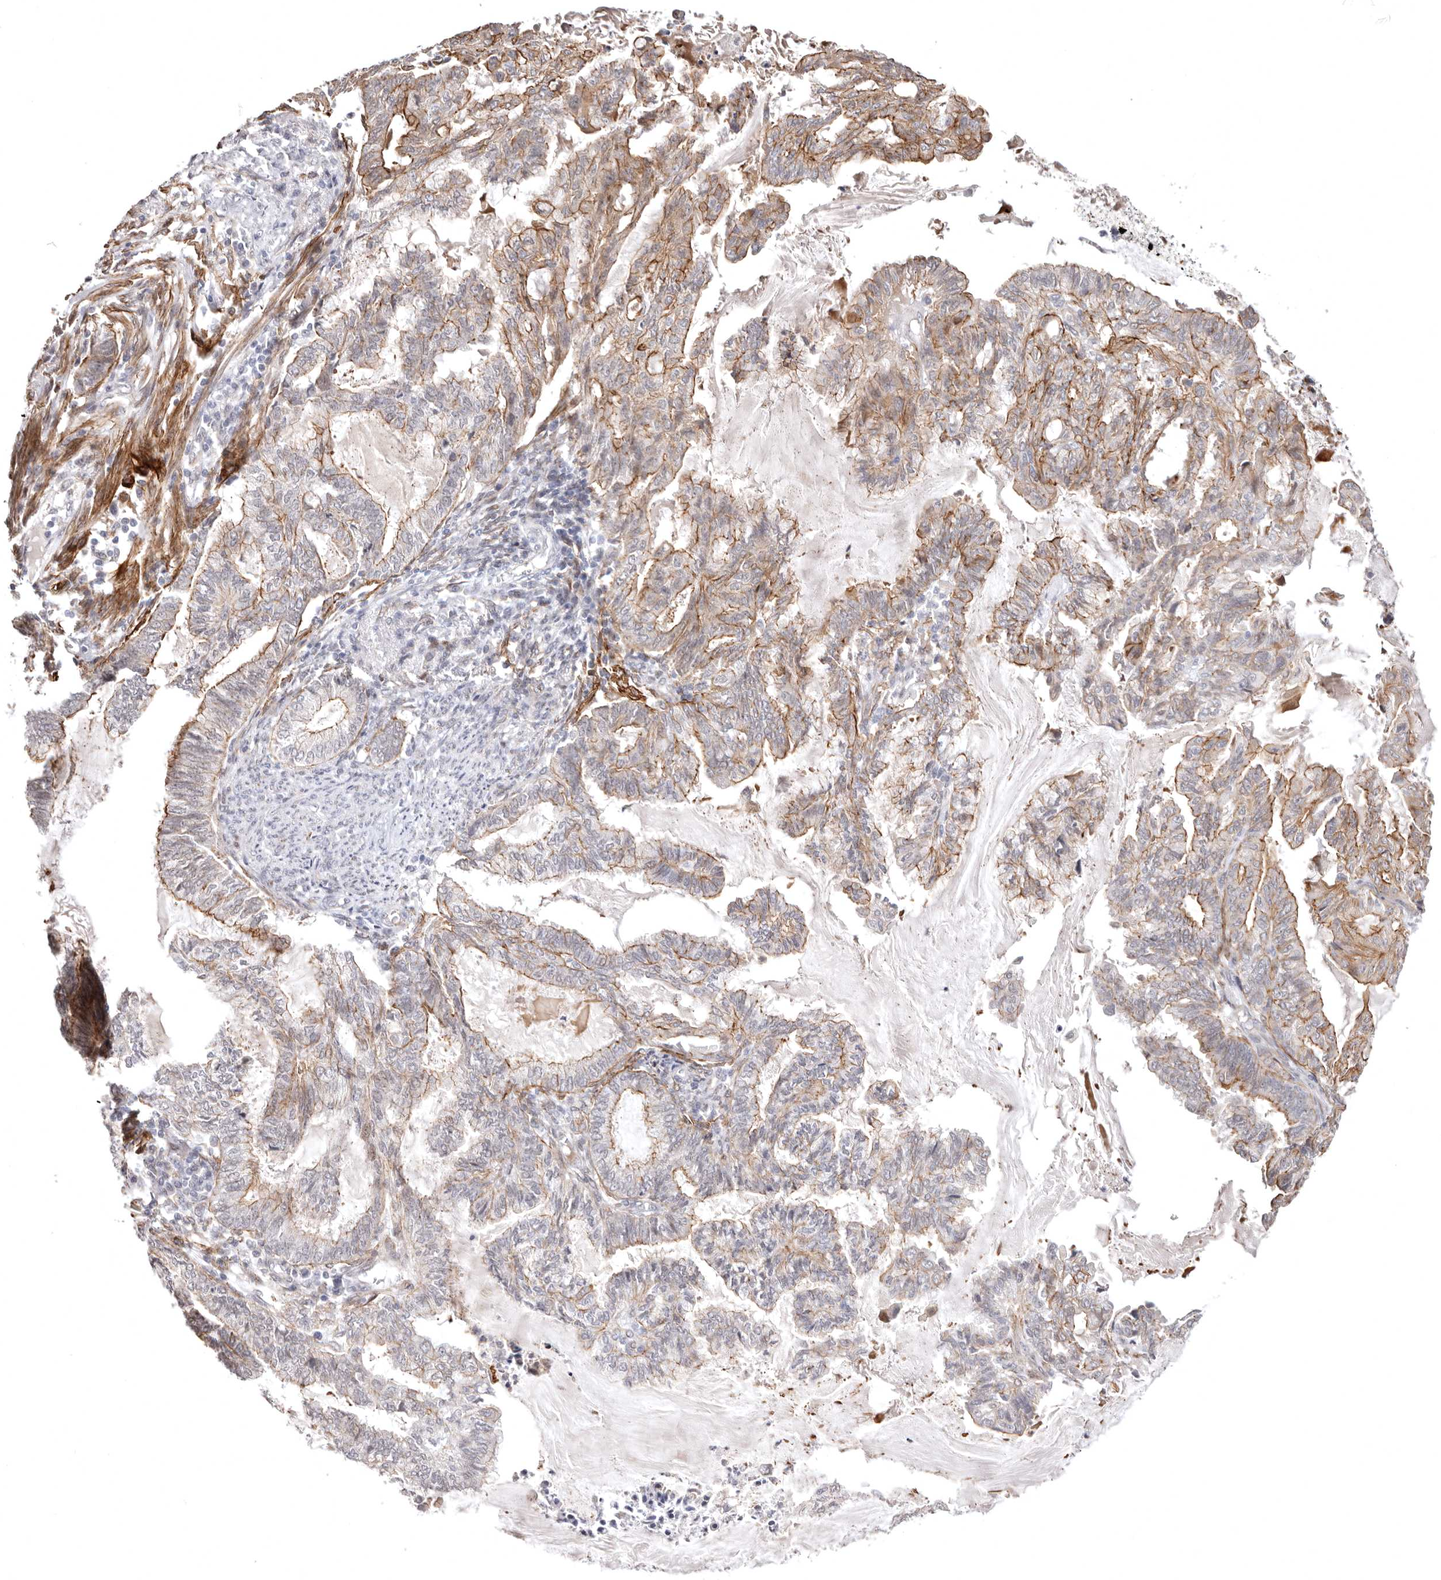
{"staining": {"intensity": "moderate", "quantity": "25%-75%", "location": "cytoplasmic/membranous"}, "tissue": "endometrial cancer", "cell_type": "Tumor cells", "image_type": "cancer", "snomed": [{"axis": "morphology", "description": "Adenocarcinoma, NOS"}, {"axis": "topography", "description": "Endometrium"}], "caption": "Human endometrial adenocarcinoma stained with a protein marker demonstrates moderate staining in tumor cells.", "gene": "SZT2", "patient": {"sex": "female", "age": 86}}